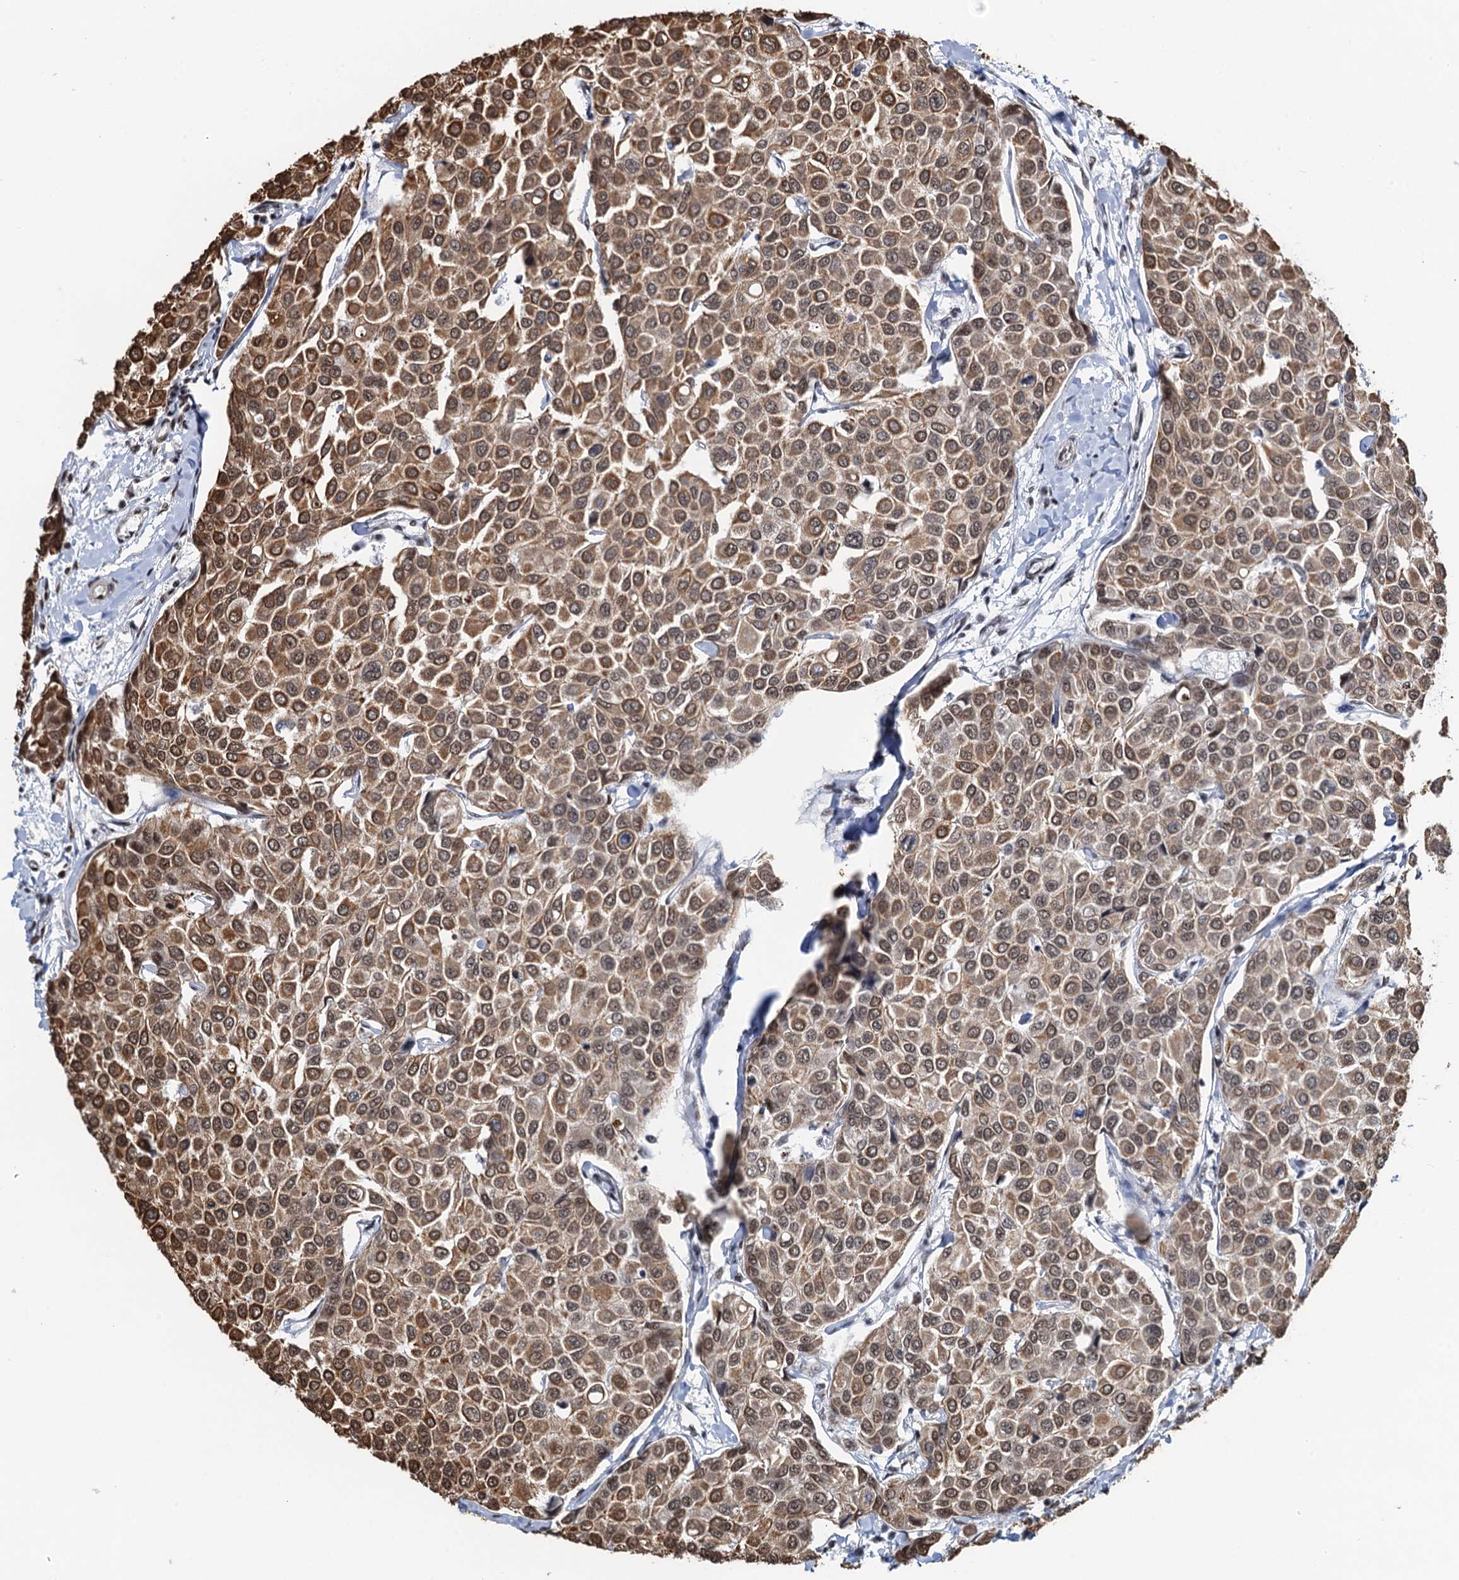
{"staining": {"intensity": "moderate", "quantity": ">75%", "location": "cytoplasmic/membranous,nuclear"}, "tissue": "breast cancer", "cell_type": "Tumor cells", "image_type": "cancer", "snomed": [{"axis": "morphology", "description": "Duct carcinoma"}, {"axis": "topography", "description": "Breast"}], "caption": "Protein staining of intraductal carcinoma (breast) tissue demonstrates moderate cytoplasmic/membranous and nuclear staining in about >75% of tumor cells. The staining was performed using DAB, with brown indicating positive protein expression. Nuclei are stained blue with hematoxylin.", "gene": "ZNF609", "patient": {"sex": "female", "age": 55}}